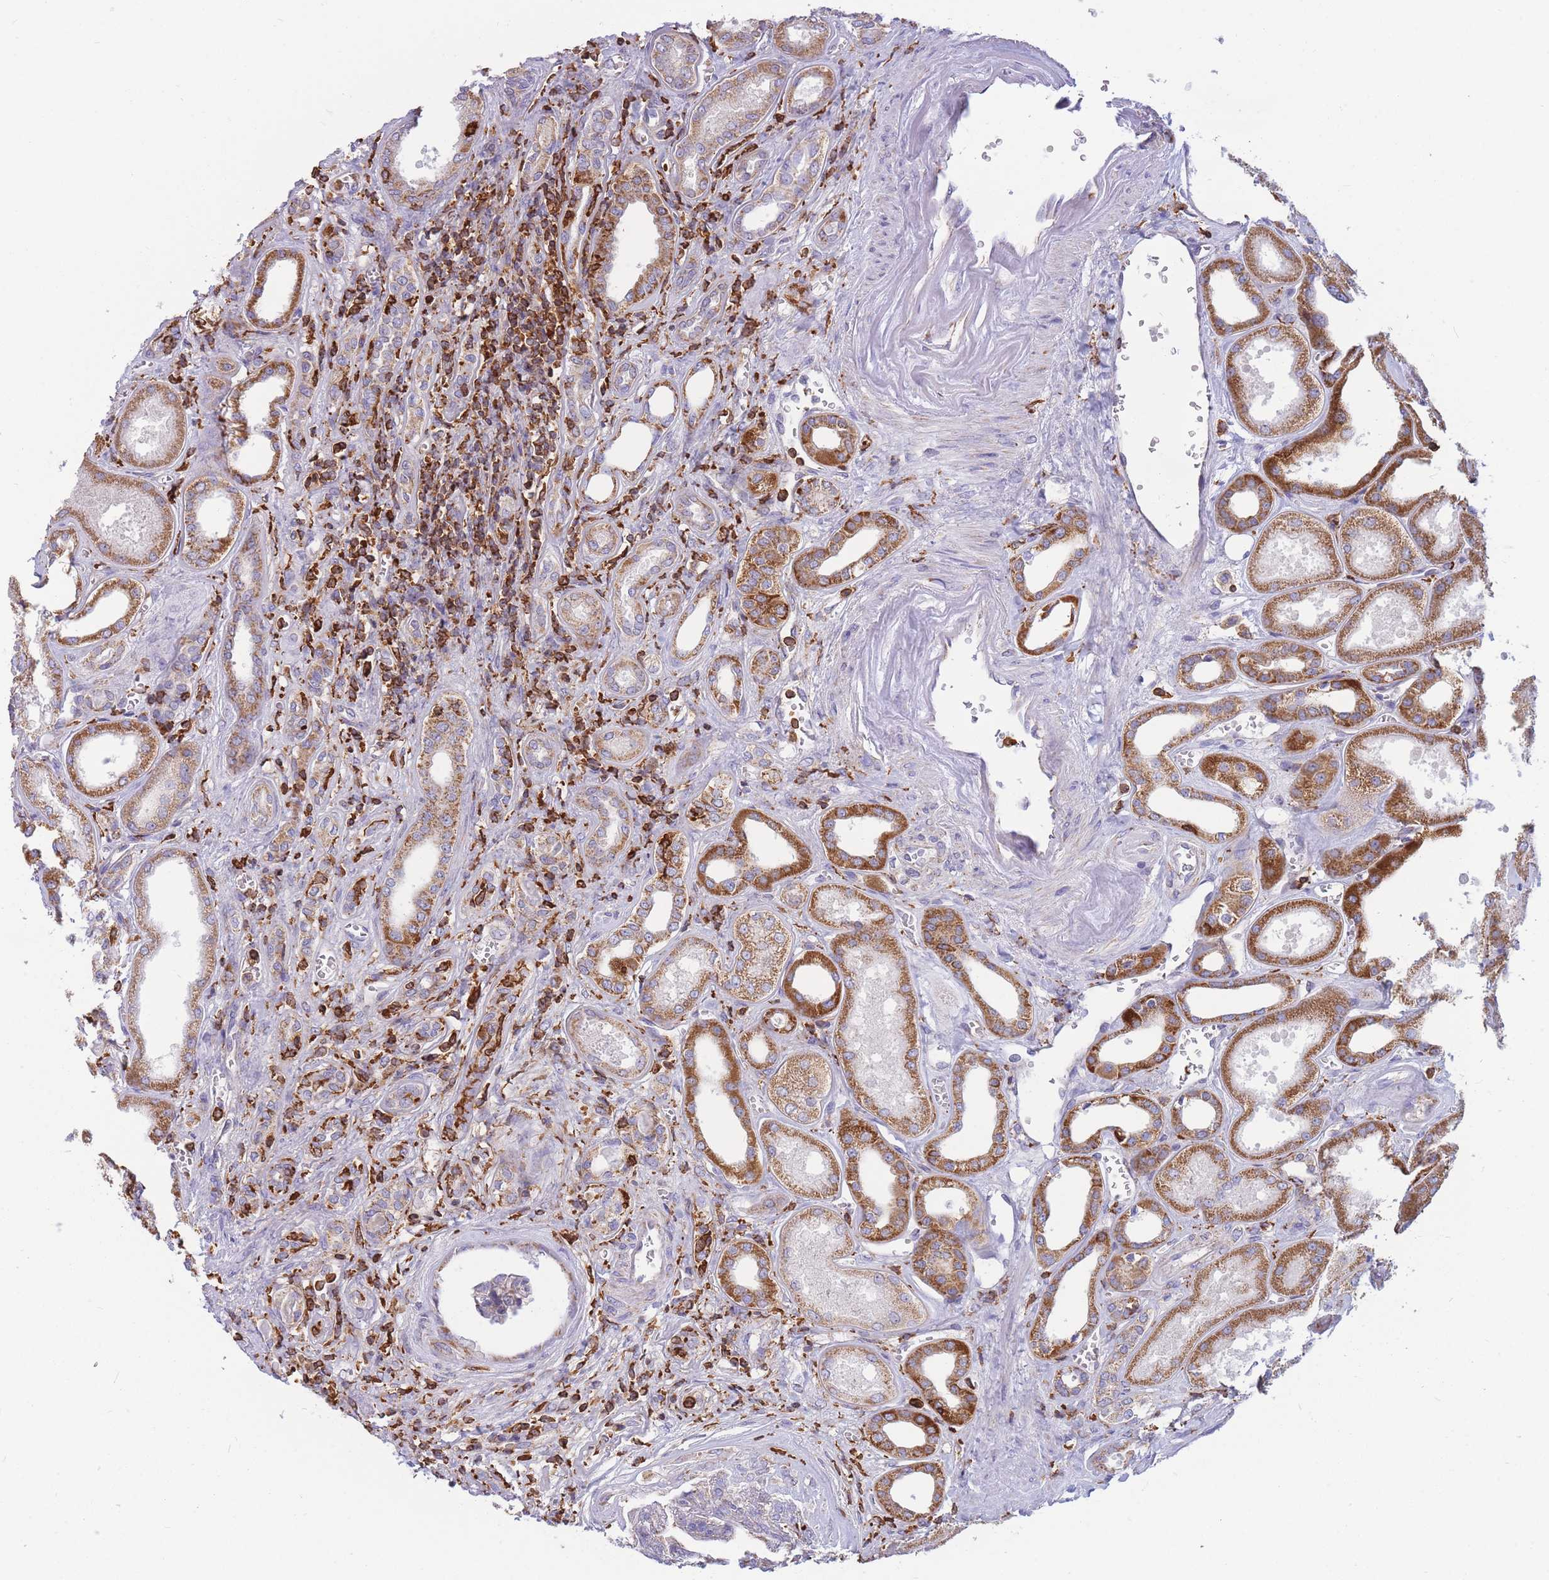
{"staining": {"intensity": "negative", "quantity": "none", "location": "none"}, "tissue": "kidney", "cell_type": "Cells in glomeruli", "image_type": "normal", "snomed": [{"axis": "morphology", "description": "Normal tissue, NOS"}, {"axis": "morphology", "description": "Adenocarcinoma, NOS"}, {"axis": "topography", "description": "Kidney"}], "caption": "Cells in glomeruli show no significant protein staining in benign kidney. (DAB IHC with hematoxylin counter stain).", "gene": "MRPL54", "patient": {"sex": "female", "age": 68}}